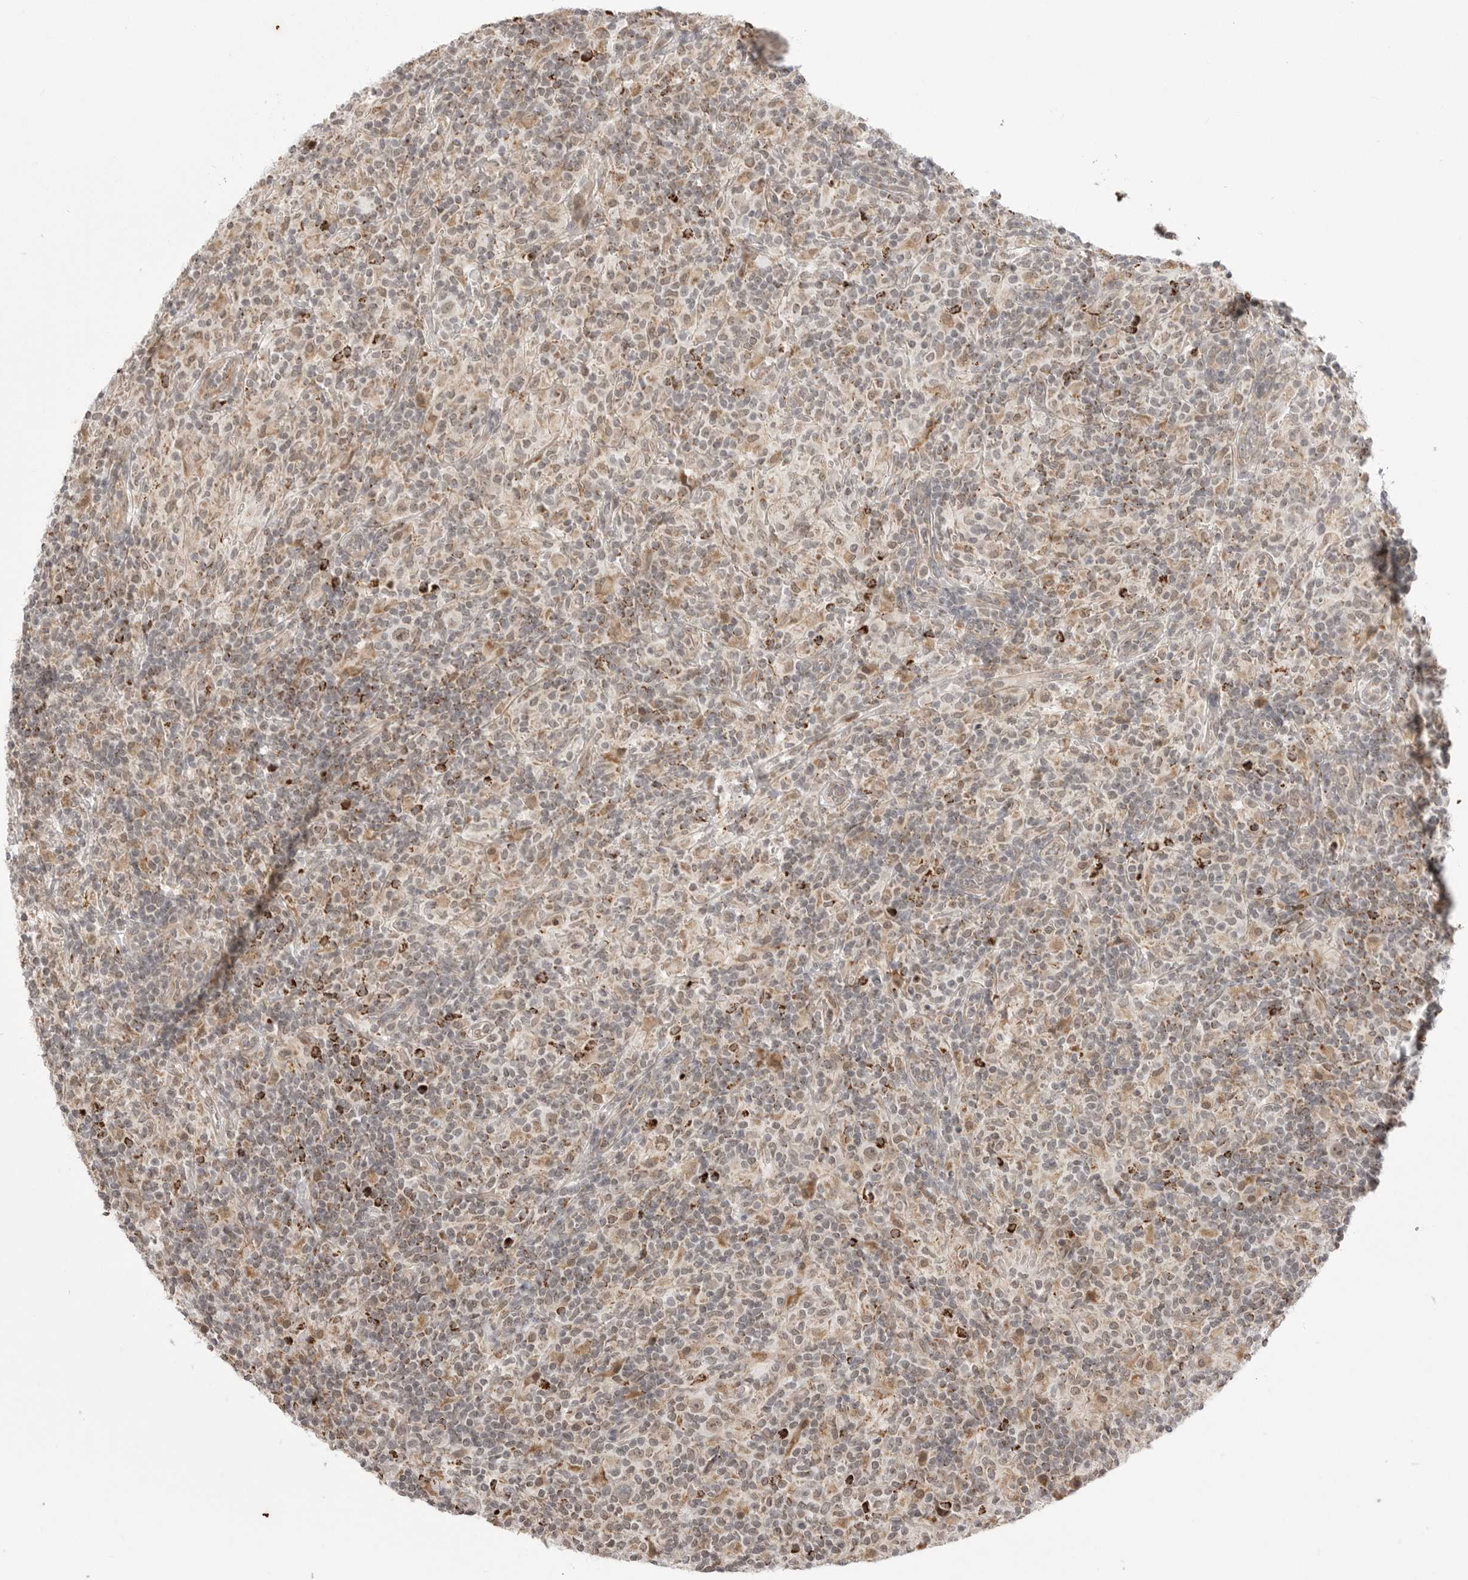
{"staining": {"intensity": "weak", "quantity": ">75%", "location": "nuclear"}, "tissue": "lymphoma", "cell_type": "Tumor cells", "image_type": "cancer", "snomed": [{"axis": "morphology", "description": "Hodgkin's disease, NOS"}, {"axis": "topography", "description": "Lymph node"}], "caption": "A low amount of weak nuclear positivity is seen in approximately >75% of tumor cells in Hodgkin's disease tissue.", "gene": "KALRN", "patient": {"sex": "male", "age": 70}}